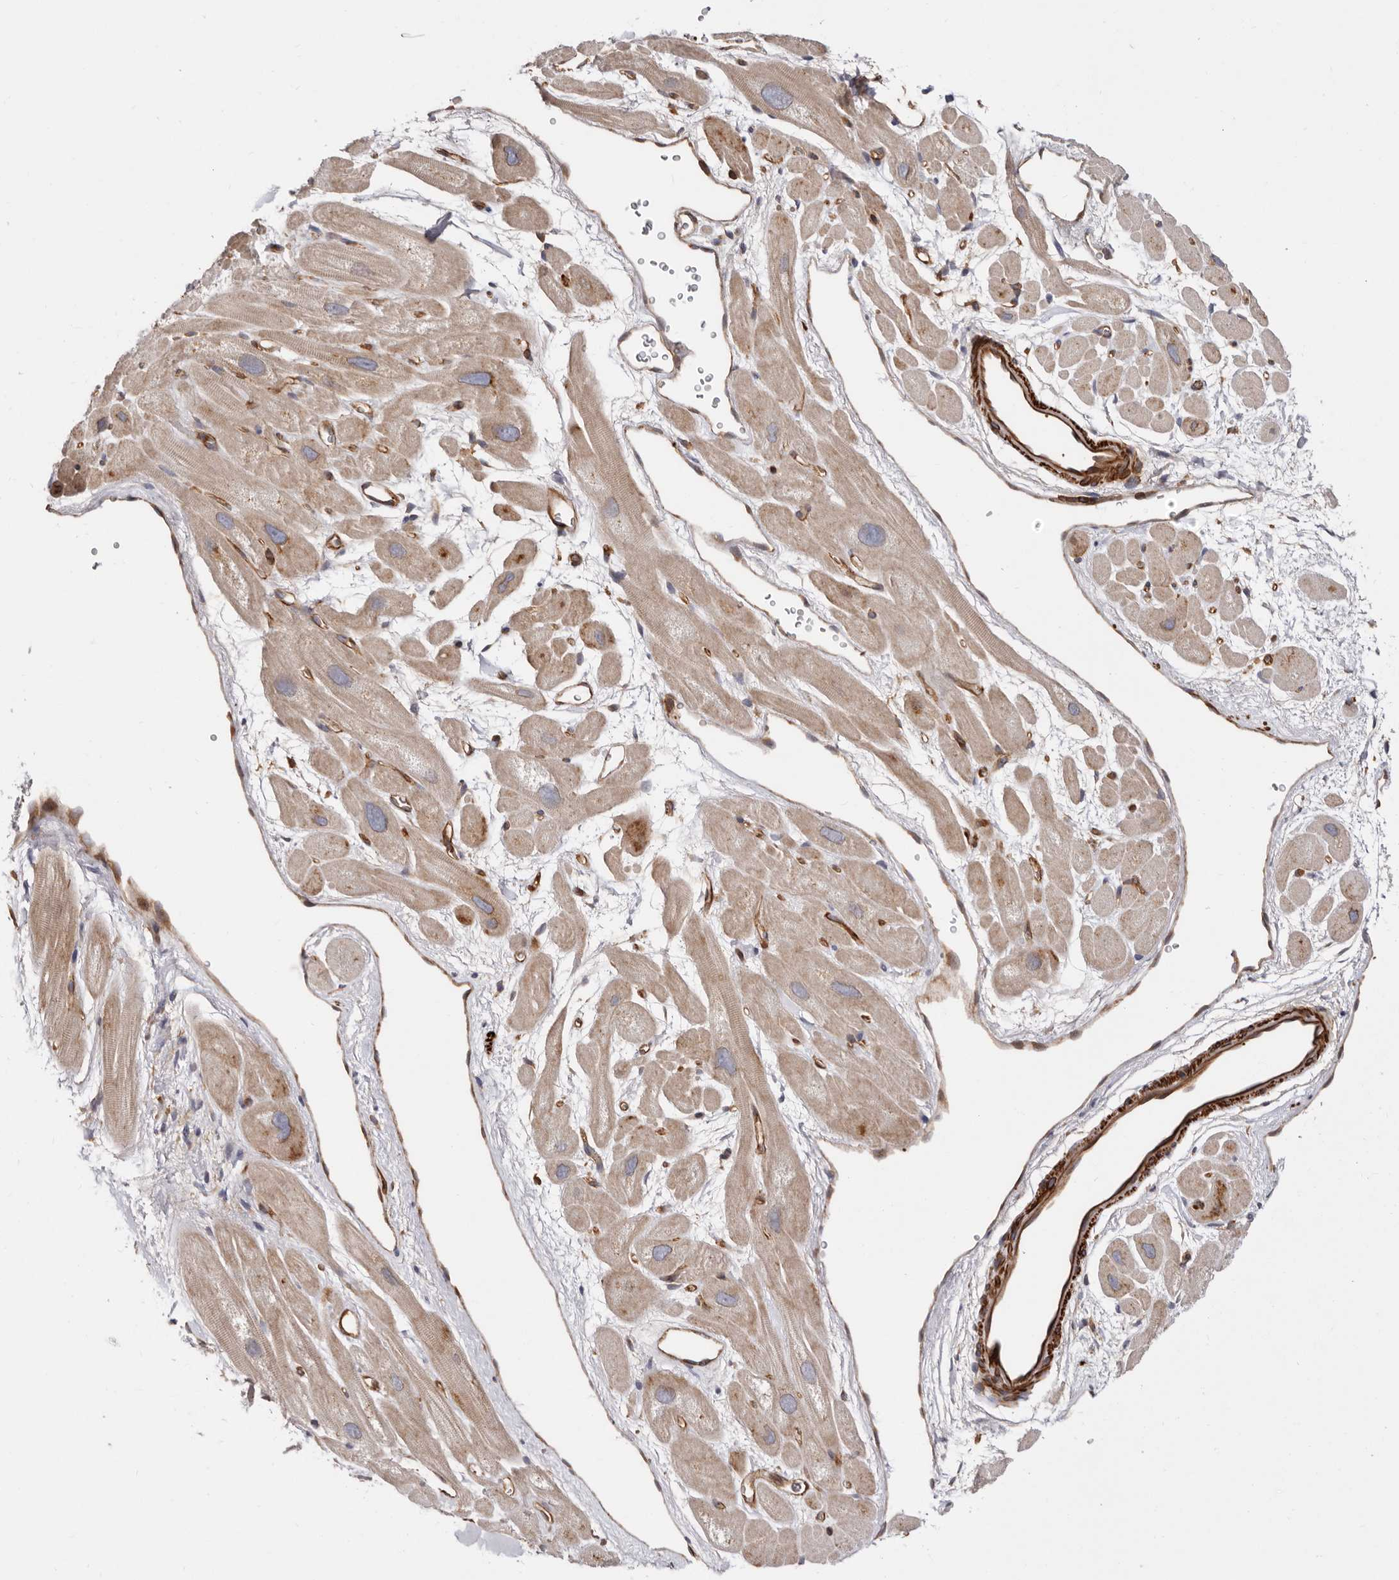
{"staining": {"intensity": "weak", "quantity": "25%-75%", "location": "cytoplasmic/membranous"}, "tissue": "heart muscle", "cell_type": "Cardiomyocytes", "image_type": "normal", "snomed": [{"axis": "morphology", "description": "Normal tissue, NOS"}, {"axis": "topography", "description": "Heart"}], "caption": "Cardiomyocytes show low levels of weak cytoplasmic/membranous positivity in about 25%-75% of cells in unremarkable heart muscle. The staining was performed using DAB to visualize the protein expression in brown, while the nuclei were stained in blue with hematoxylin (Magnification: 20x).", "gene": "TMC7", "patient": {"sex": "male", "age": 49}}